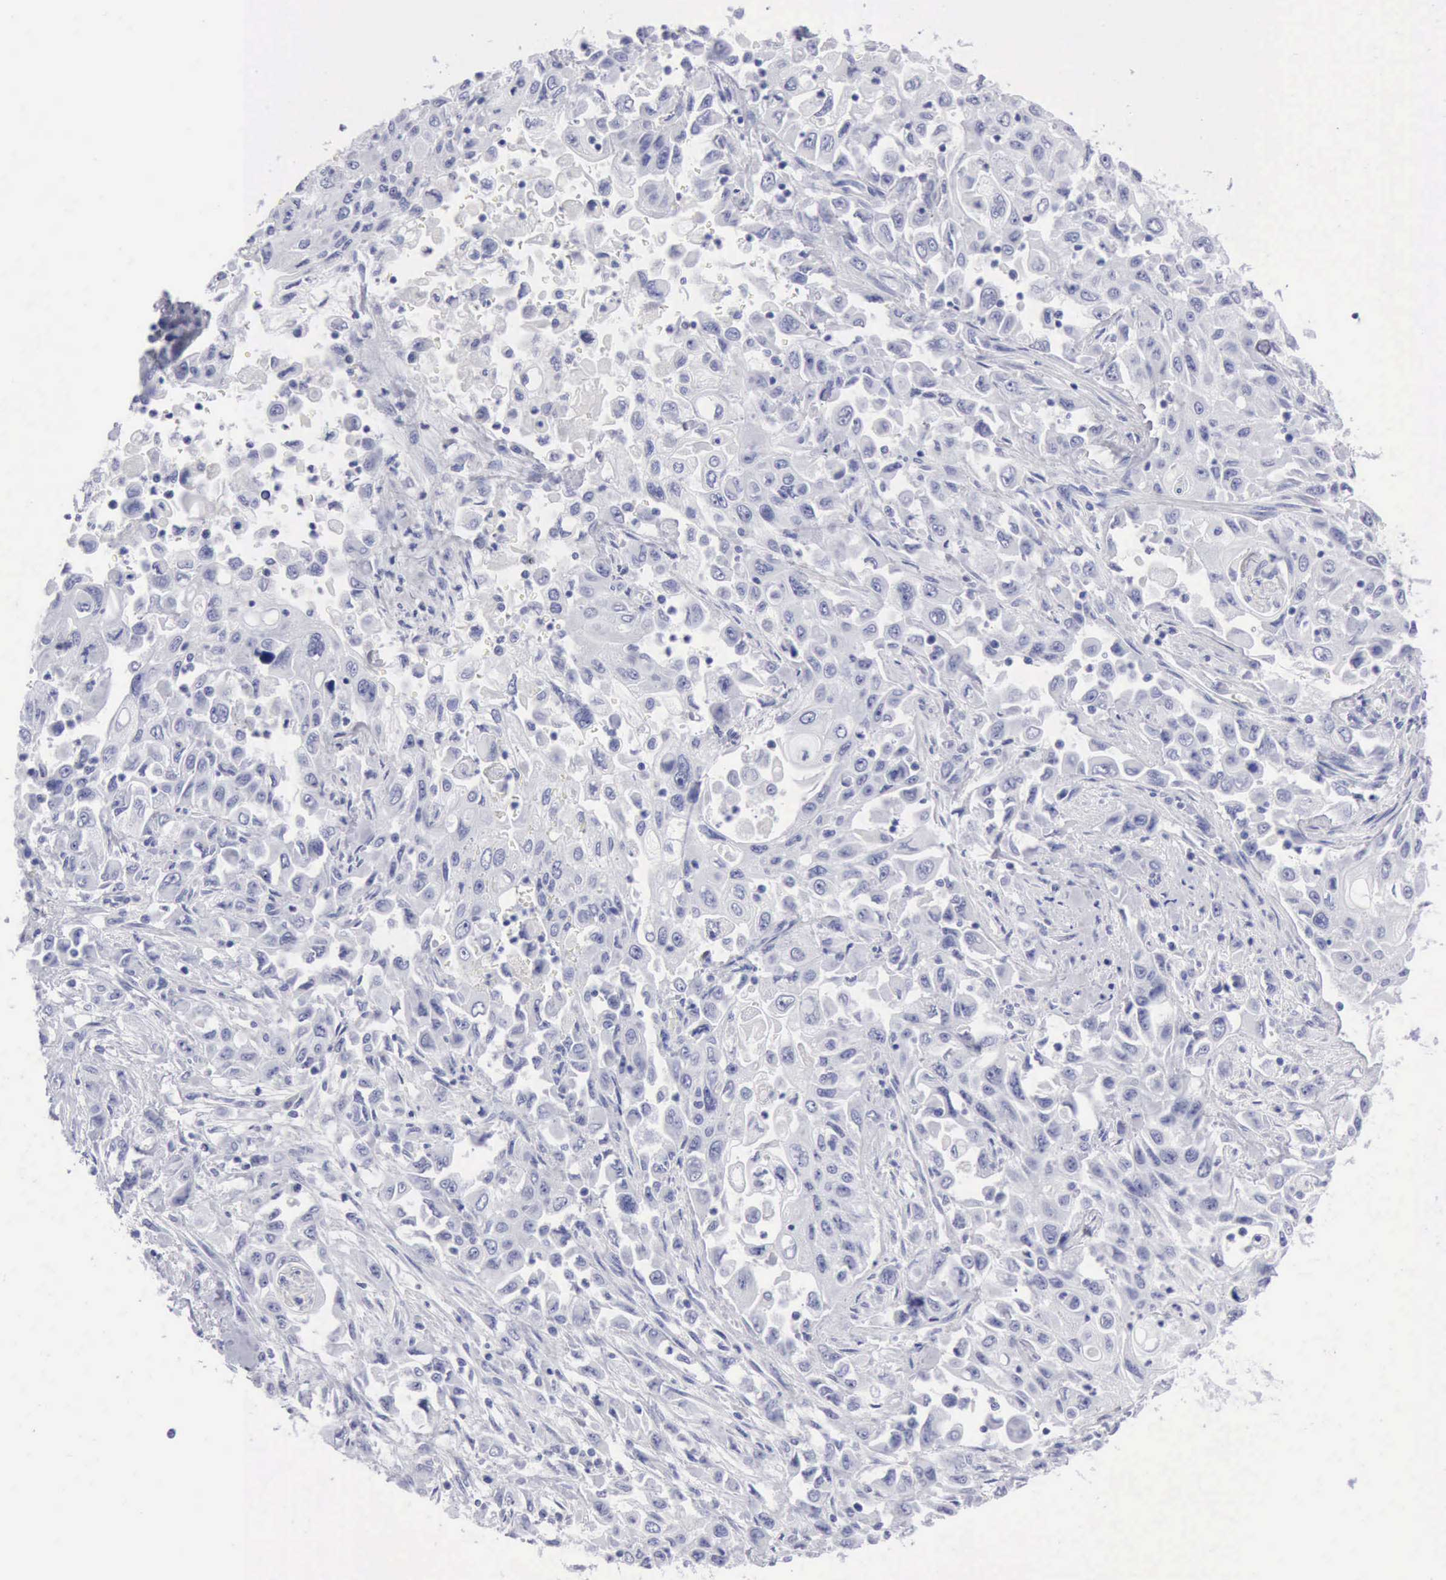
{"staining": {"intensity": "negative", "quantity": "none", "location": "none"}, "tissue": "pancreatic cancer", "cell_type": "Tumor cells", "image_type": "cancer", "snomed": [{"axis": "morphology", "description": "Adenocarcinoma, NOS"}, {"axis": "topography", "description": "Pancreas"}], "caption": "Human pancreatic adenocarcinoma stained for a protein using immunohistochemistry (IHC) shows no staining in tumor cells.", "gene": "ANGEL1", "patient": {"sex": "male", "age": 70}}